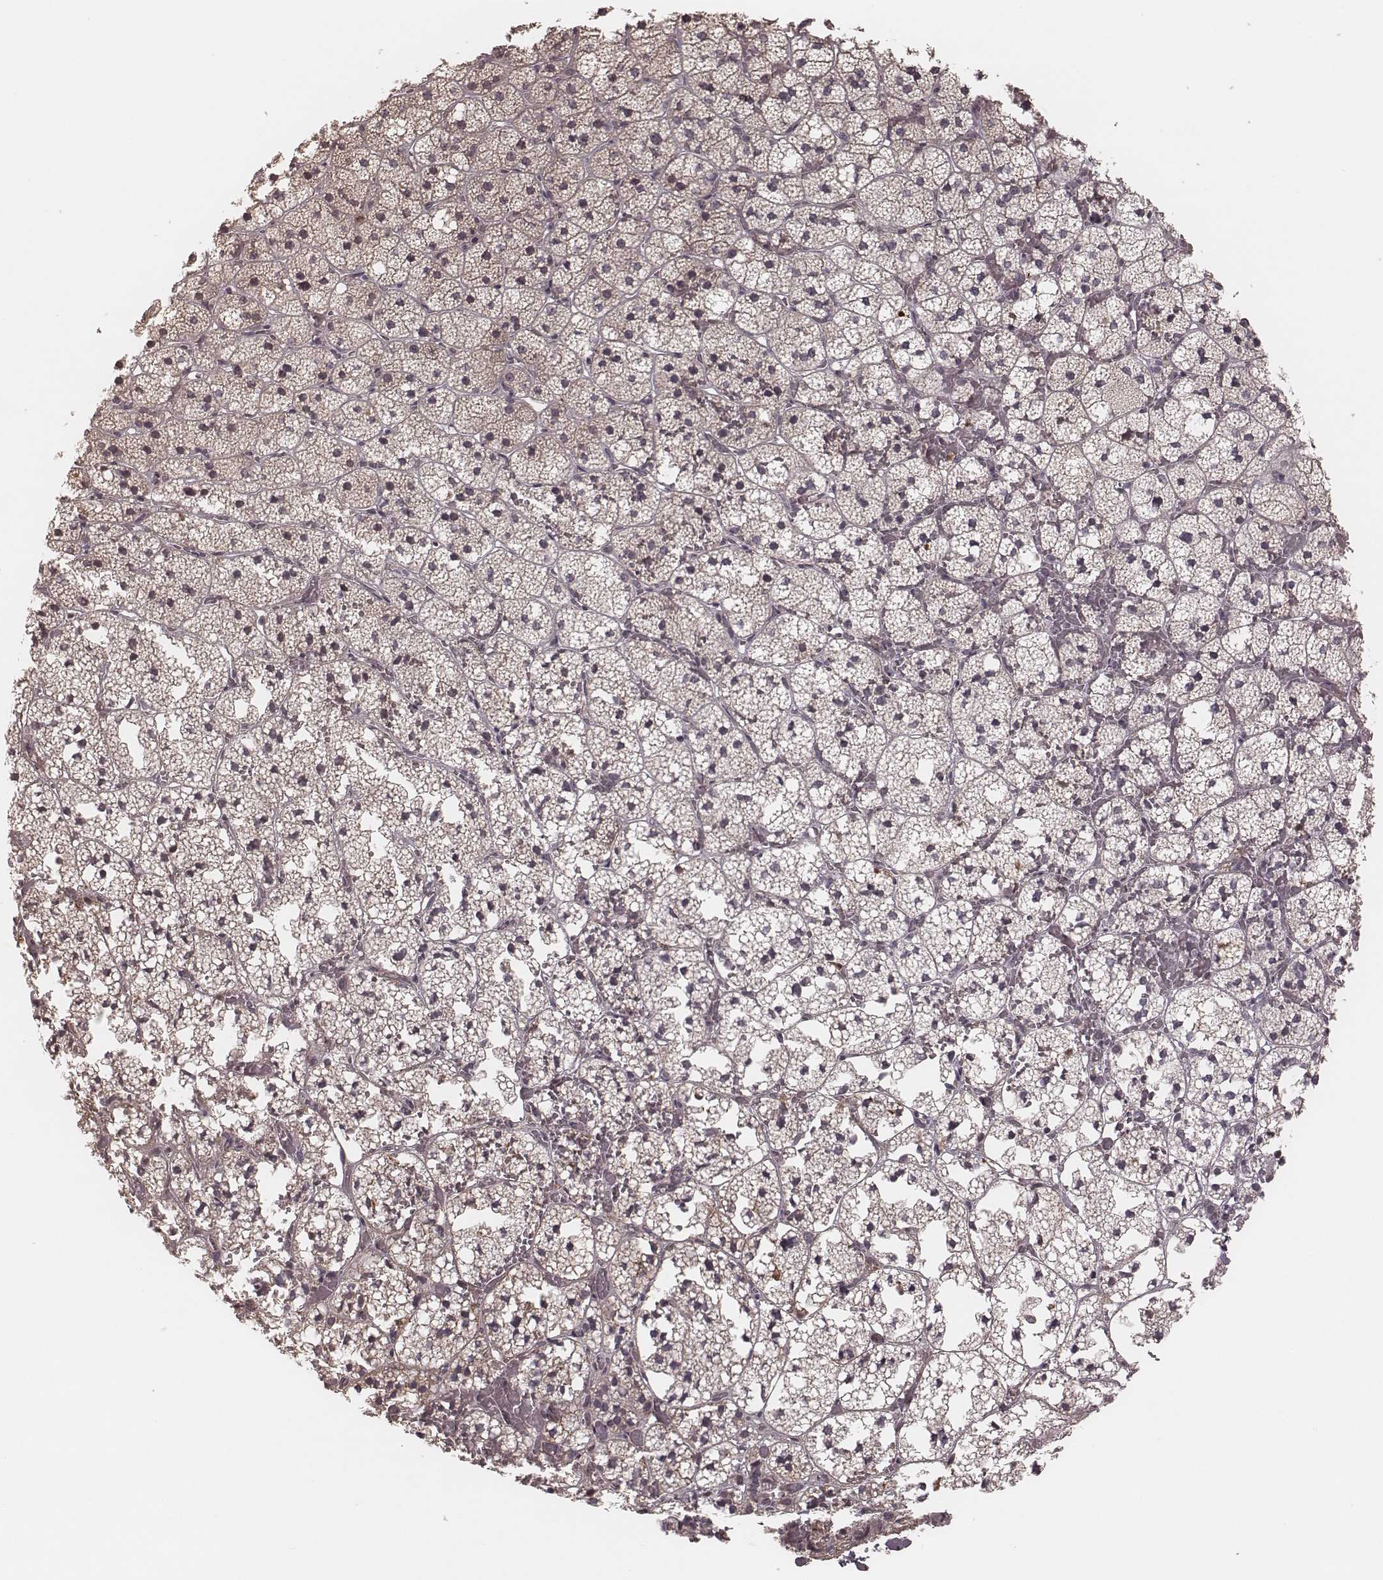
{"staining": {"intensity": "weak", "quantity": "<25%", "location": "cytoplasmic/membranous"}, "tissue": "adrenal gland", "cell_type": "Glandular cells", "image_type": "normal", "snomed": [{"axis": "morphology", "description": "Normal tissue, NOS"}, {"axis": "topography", "description": "Adrenal gland"}], "caption": "An IHC photomicrograph of unremarkable adrenal gland is shown. There is no staining in glandular cells of adrenal gland. Nuclei are stained in blue.", "gene": "IL5", "patient": {"sex": "male", "age": 53}}